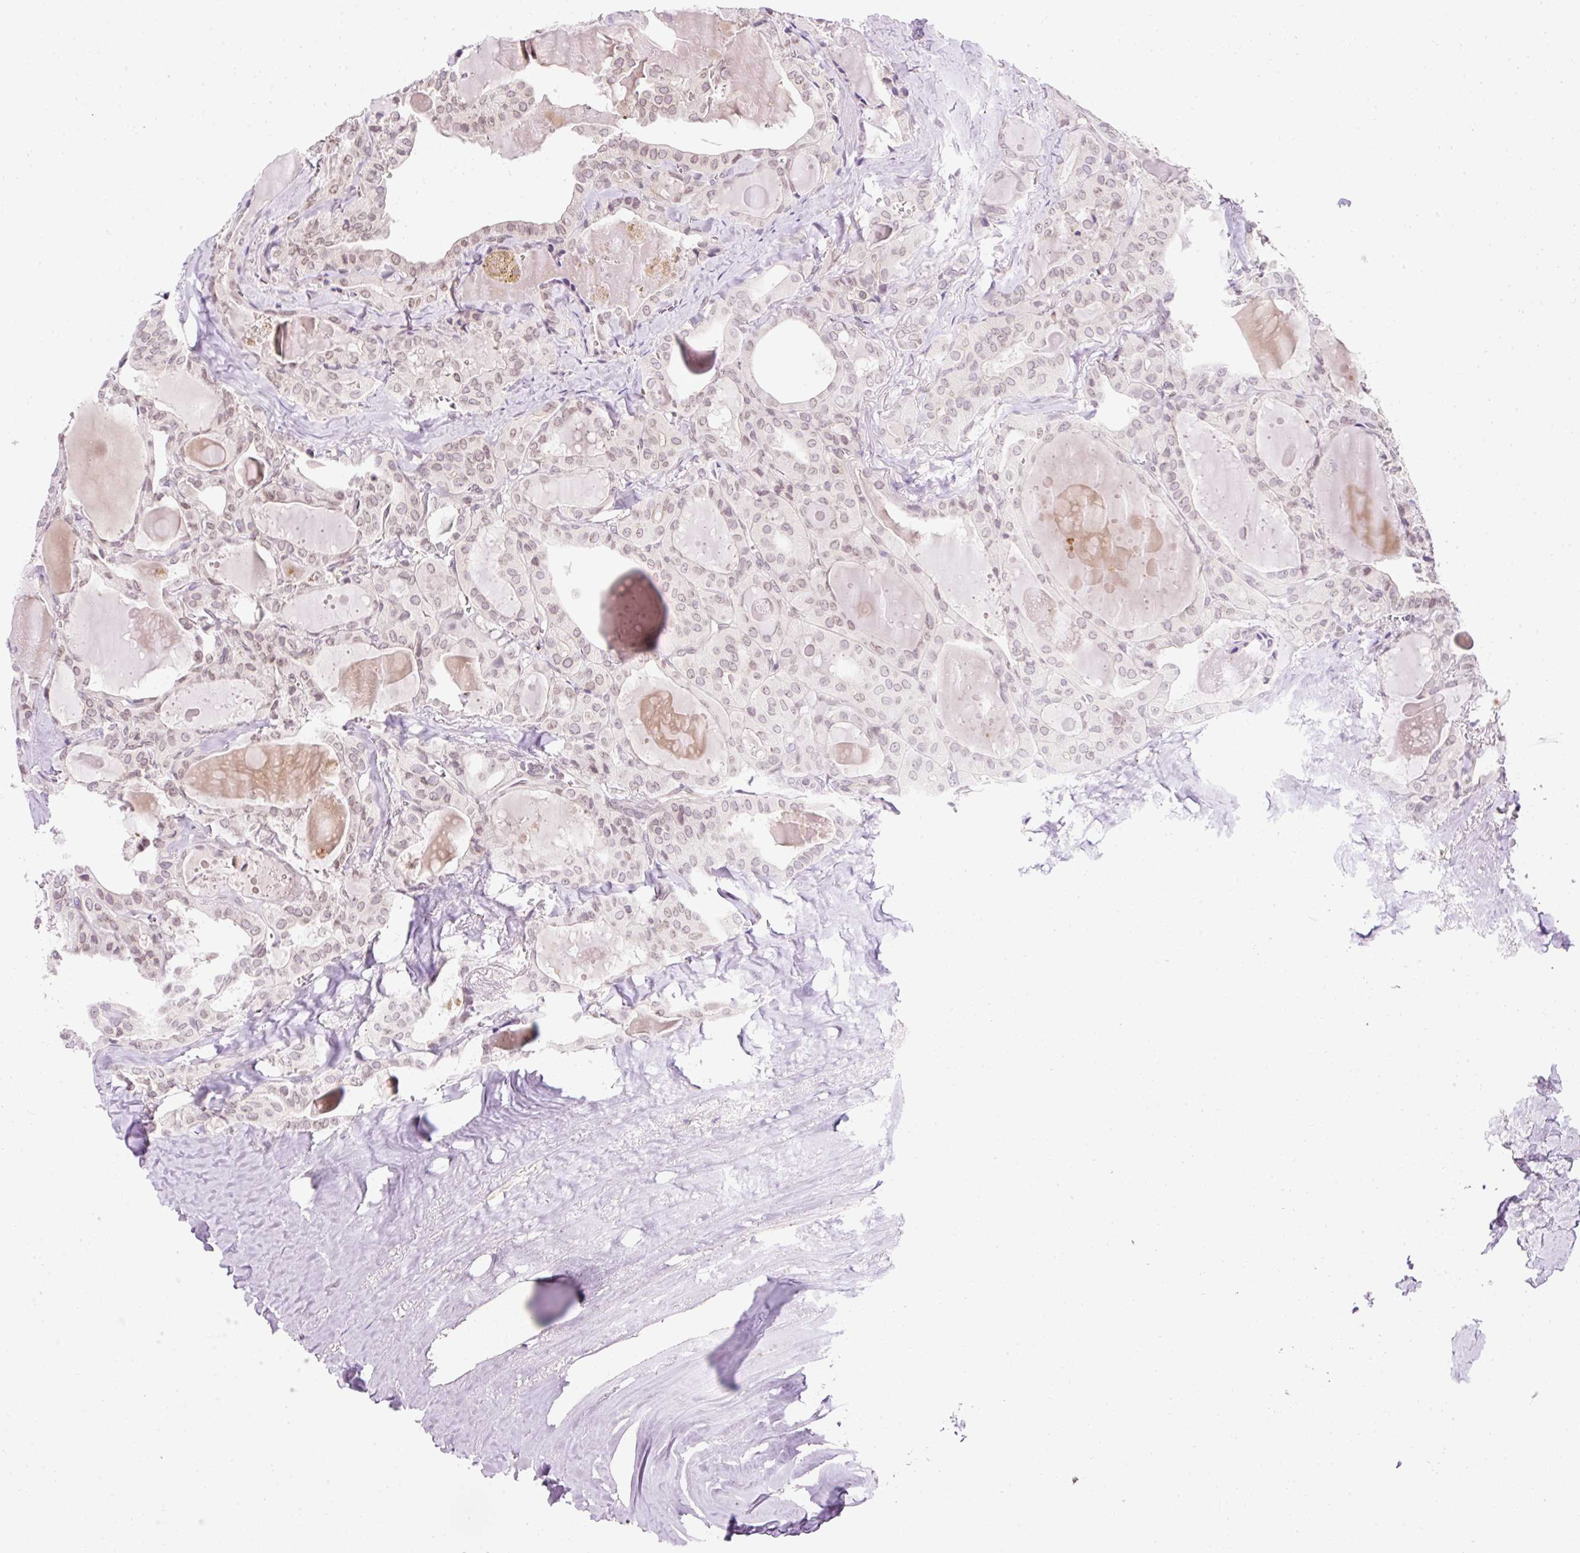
{"staining": {"intensity": "weak", "quantity": "25%-75%", "location": "cytoplasmic/membranous,nuclear"}, "tissue": "thyroid cancer", "cell_type": "Tumor cells", "image_type": "cancer", "snomed": [{"axis": "morphology", "description": "Papillary adenocarcinoma, NOS"}, {"axis": "topography", "description": "Thyroid gland"}], "caption": "Tumor cells reveal low levels of weak cytoplasmic/membranous and nuclear positivity in about 25%-75% of cells in thyroid cancer (papillary adenocarcinoma). (DAB IHC with brightfield microscopy, high magnification).", "gene": "ZNF610", "patient": {"sex": "male", "age": 52}}